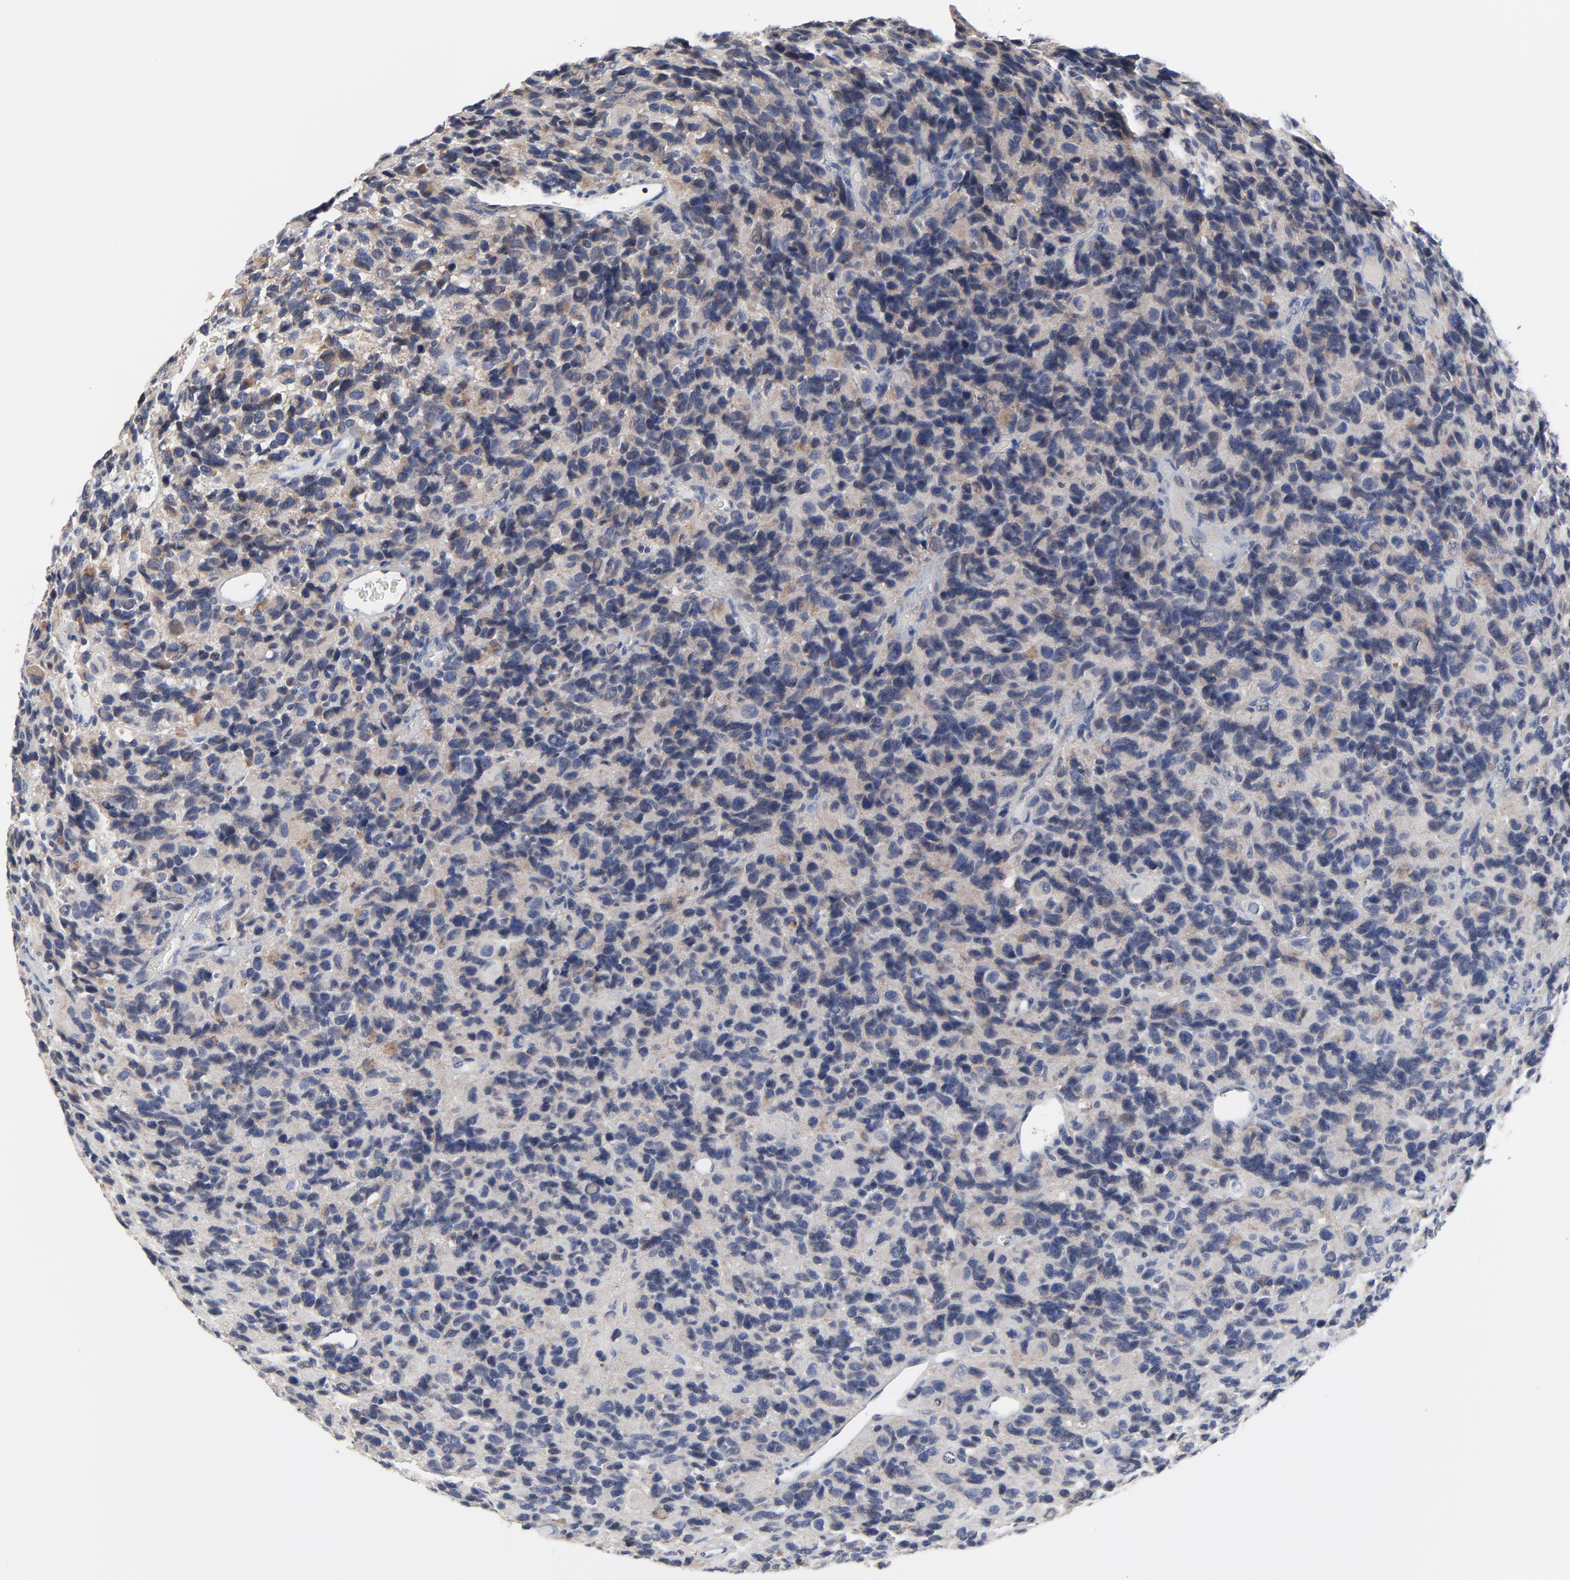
{"staining": {"intensity": "weak", "quantity": ">75%", "location": "cytoplasmic/membranous"}, "tissue": "glioma", "cell_type": "Tumor cells", "image_type": "cancer", "snomed": [{"axis": "morphology", "description": "Glioma, malignant, High grade"}, {"axis": "topography", "description": "Brain"}], "caption": "A low amount of weak cytoplasmic/membranous positivity is seen in approximately >75% of tumor cells in glioma tissue.", "gene": "DHRSX", "patient": {"sex": "male", "age": 77}}